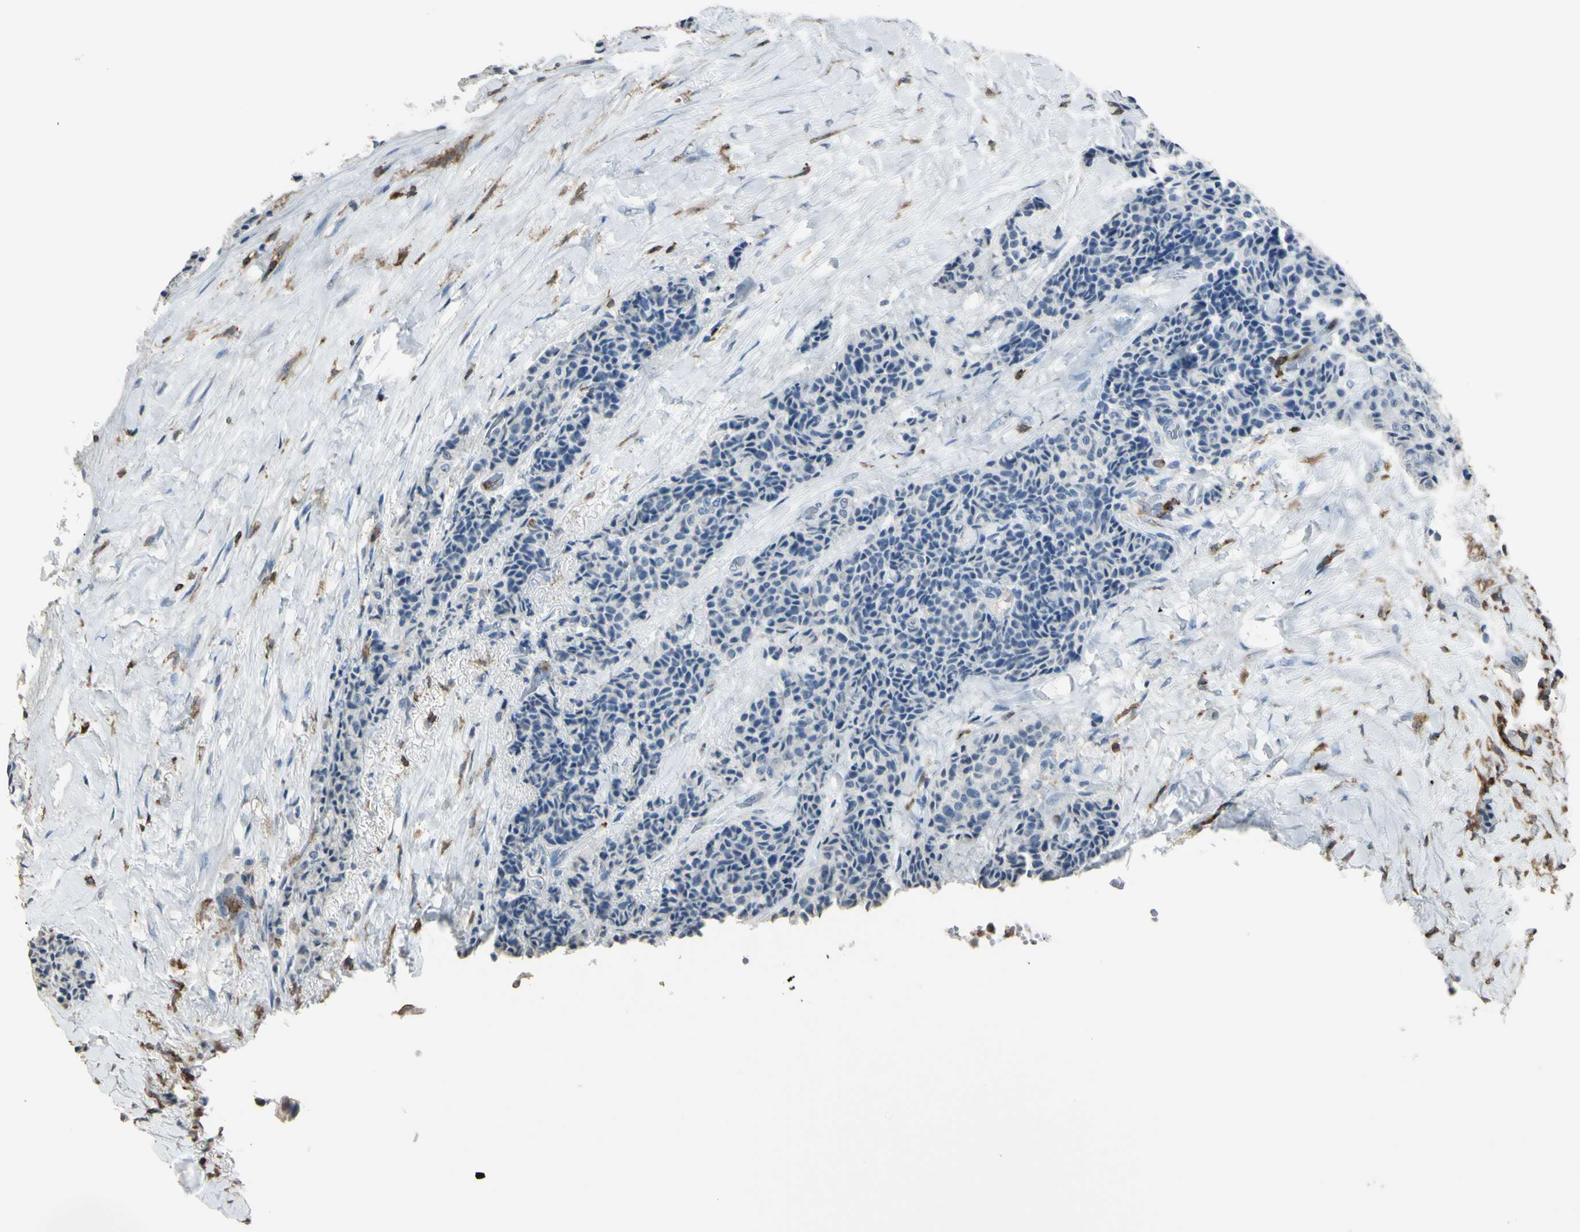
{"staining": {"intensity": "negative", "quantity": "none", "location": "none"}, "tissue": "carcinoid", "cell_type": "Tumor cells", "image_type": "cancer", "snomed": [{"axis": "morphology", "description": "Carcinoid, malignant, NOS"}, {"axis": "topography", "description": "Colon"}], "caption": "There is no significant positivity in tumor cells of malignant carcinoid. Nuclei are stained in blue.", "gene": "PSTPIP1", "patient": {"sex": "female", "age": 61}}